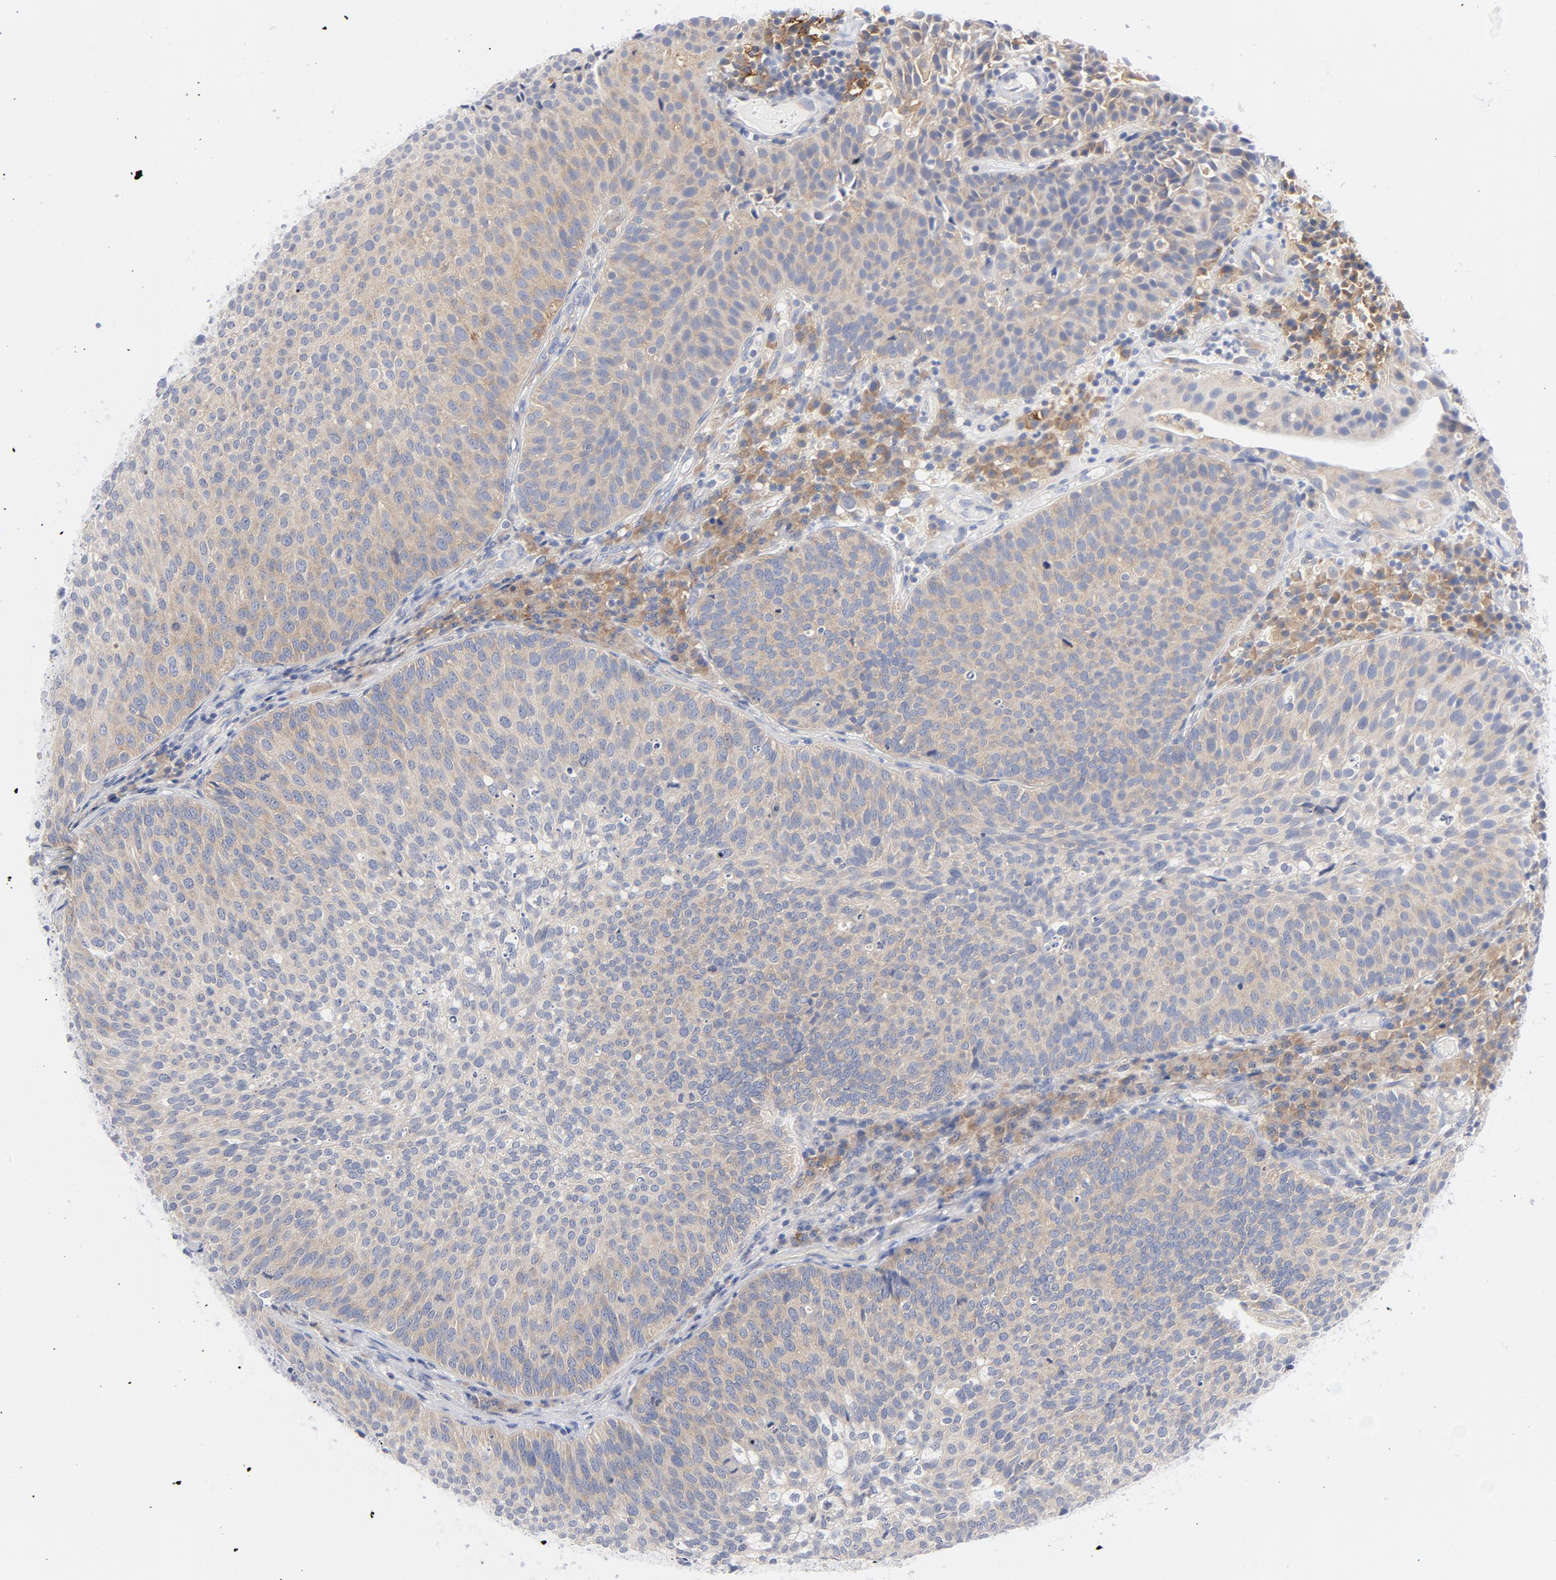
{"staining": {"intensity": "weak", "quantity": "25%-75%", "location": "cytoplasmic/membranous"}, "tissue": "urothelial cancer", "cell_type": "Tumor cells", "image_type": "cancer", "snomed": [{"axis": "morphology", "description": "Urothelial carcinoma, Low grade"}, {"axis": "topography", "description": "Urinary bladder"}], "caption": "Tumor cells demonstrate low levels of weak cytoplasmic/membranous expression in about 25%-75% of cells in urothelial cancer.", "gene": "CD86", "patient": {"sex": "male", "age": 85}}